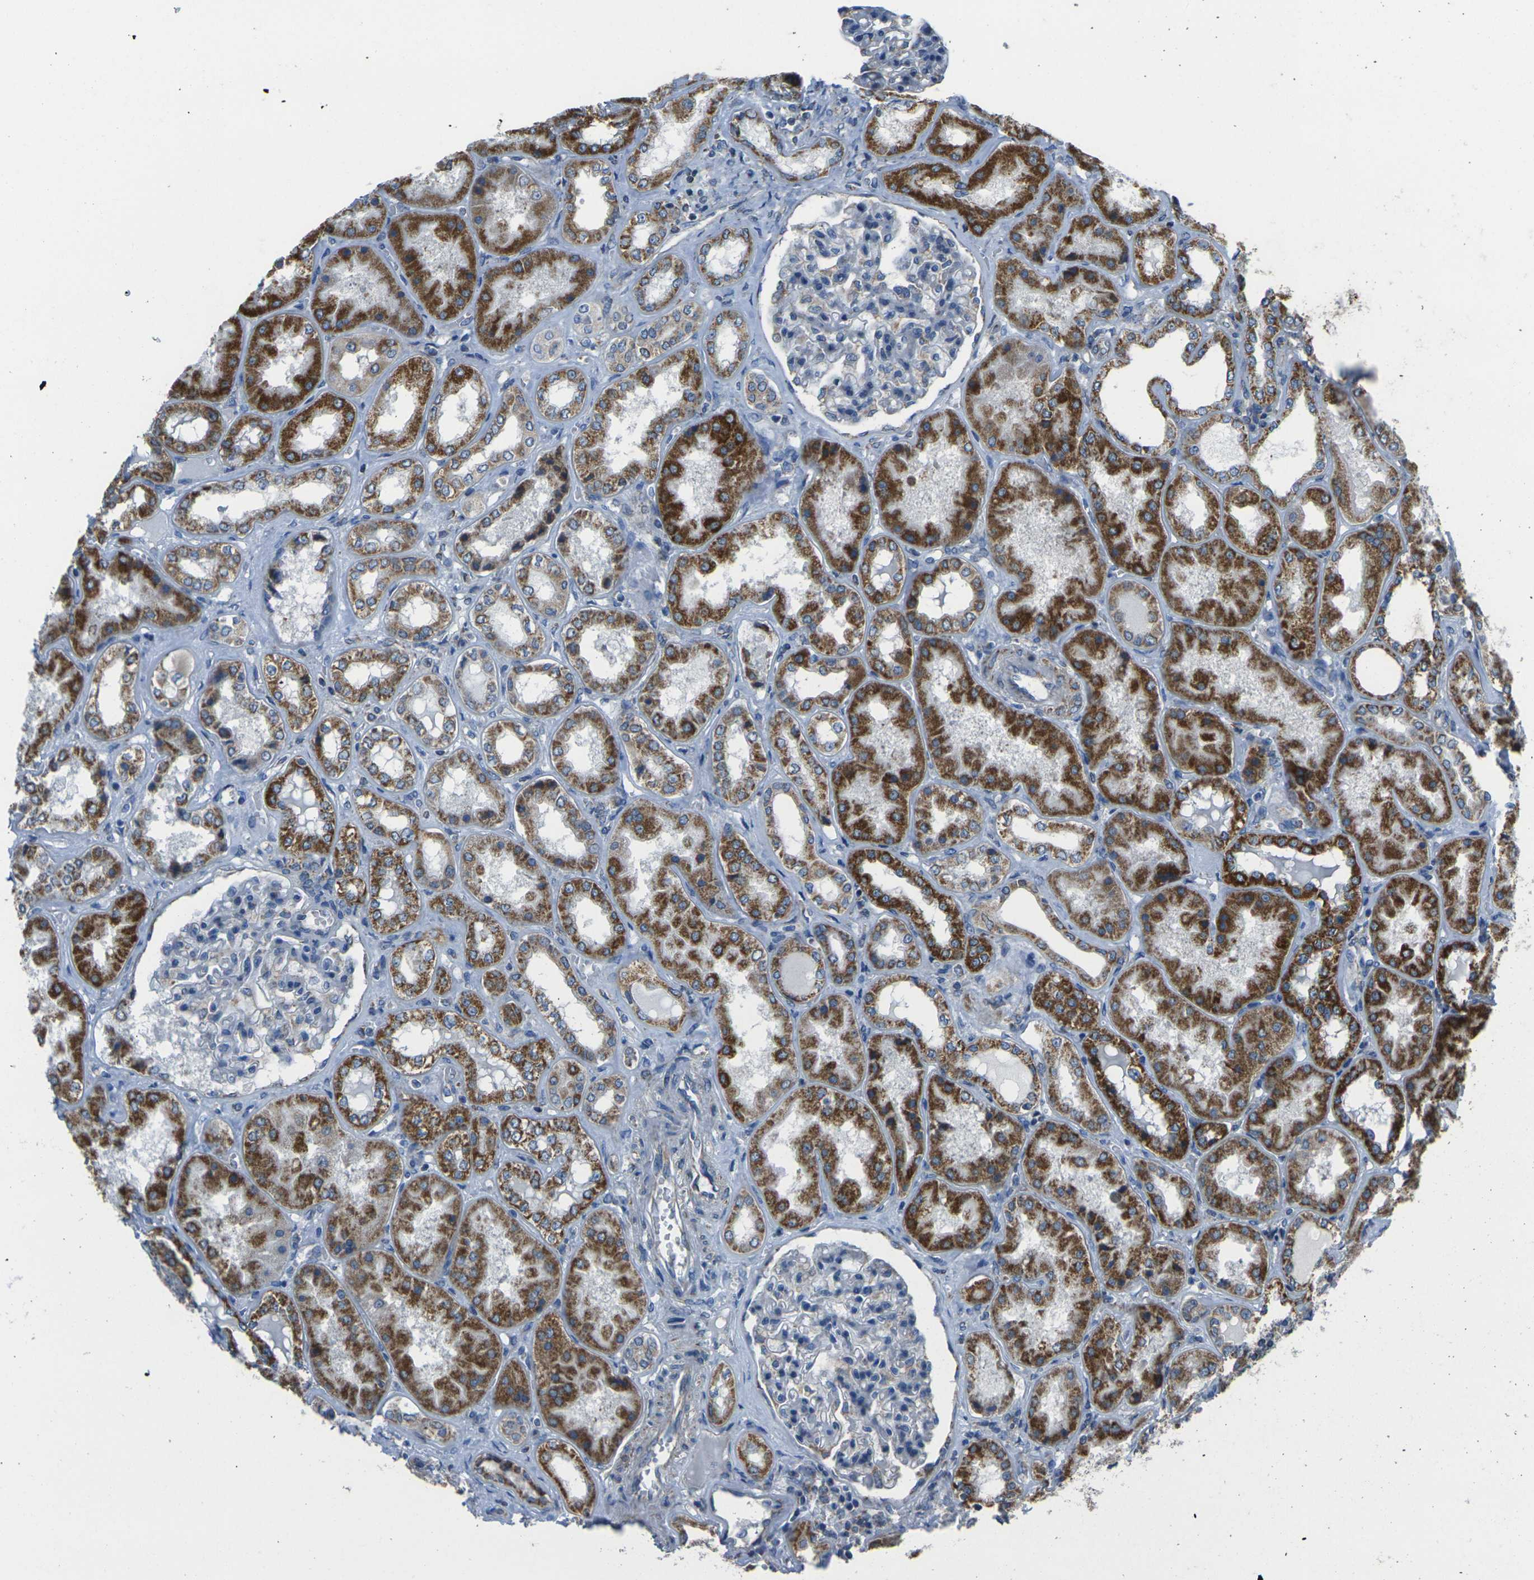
{"staining": {"intensity": "weak", "quantity": "<25%", "location": "cytoplasmic/membranous"}, "tissue": "kidney", "cell_type": "Cells in glomeruli", "image_type": "normal", "snomed": [{"axis": "morphology", "description": "Normal tissue, NOS"}, {"axis": "topography", "description": "Kidney"}], "caption": "The histopathology image shows no staining of cells in glomeruli in benign kidney.", "gene": "TMEM120B", "patient": {"sex": "female", "age": 56}}